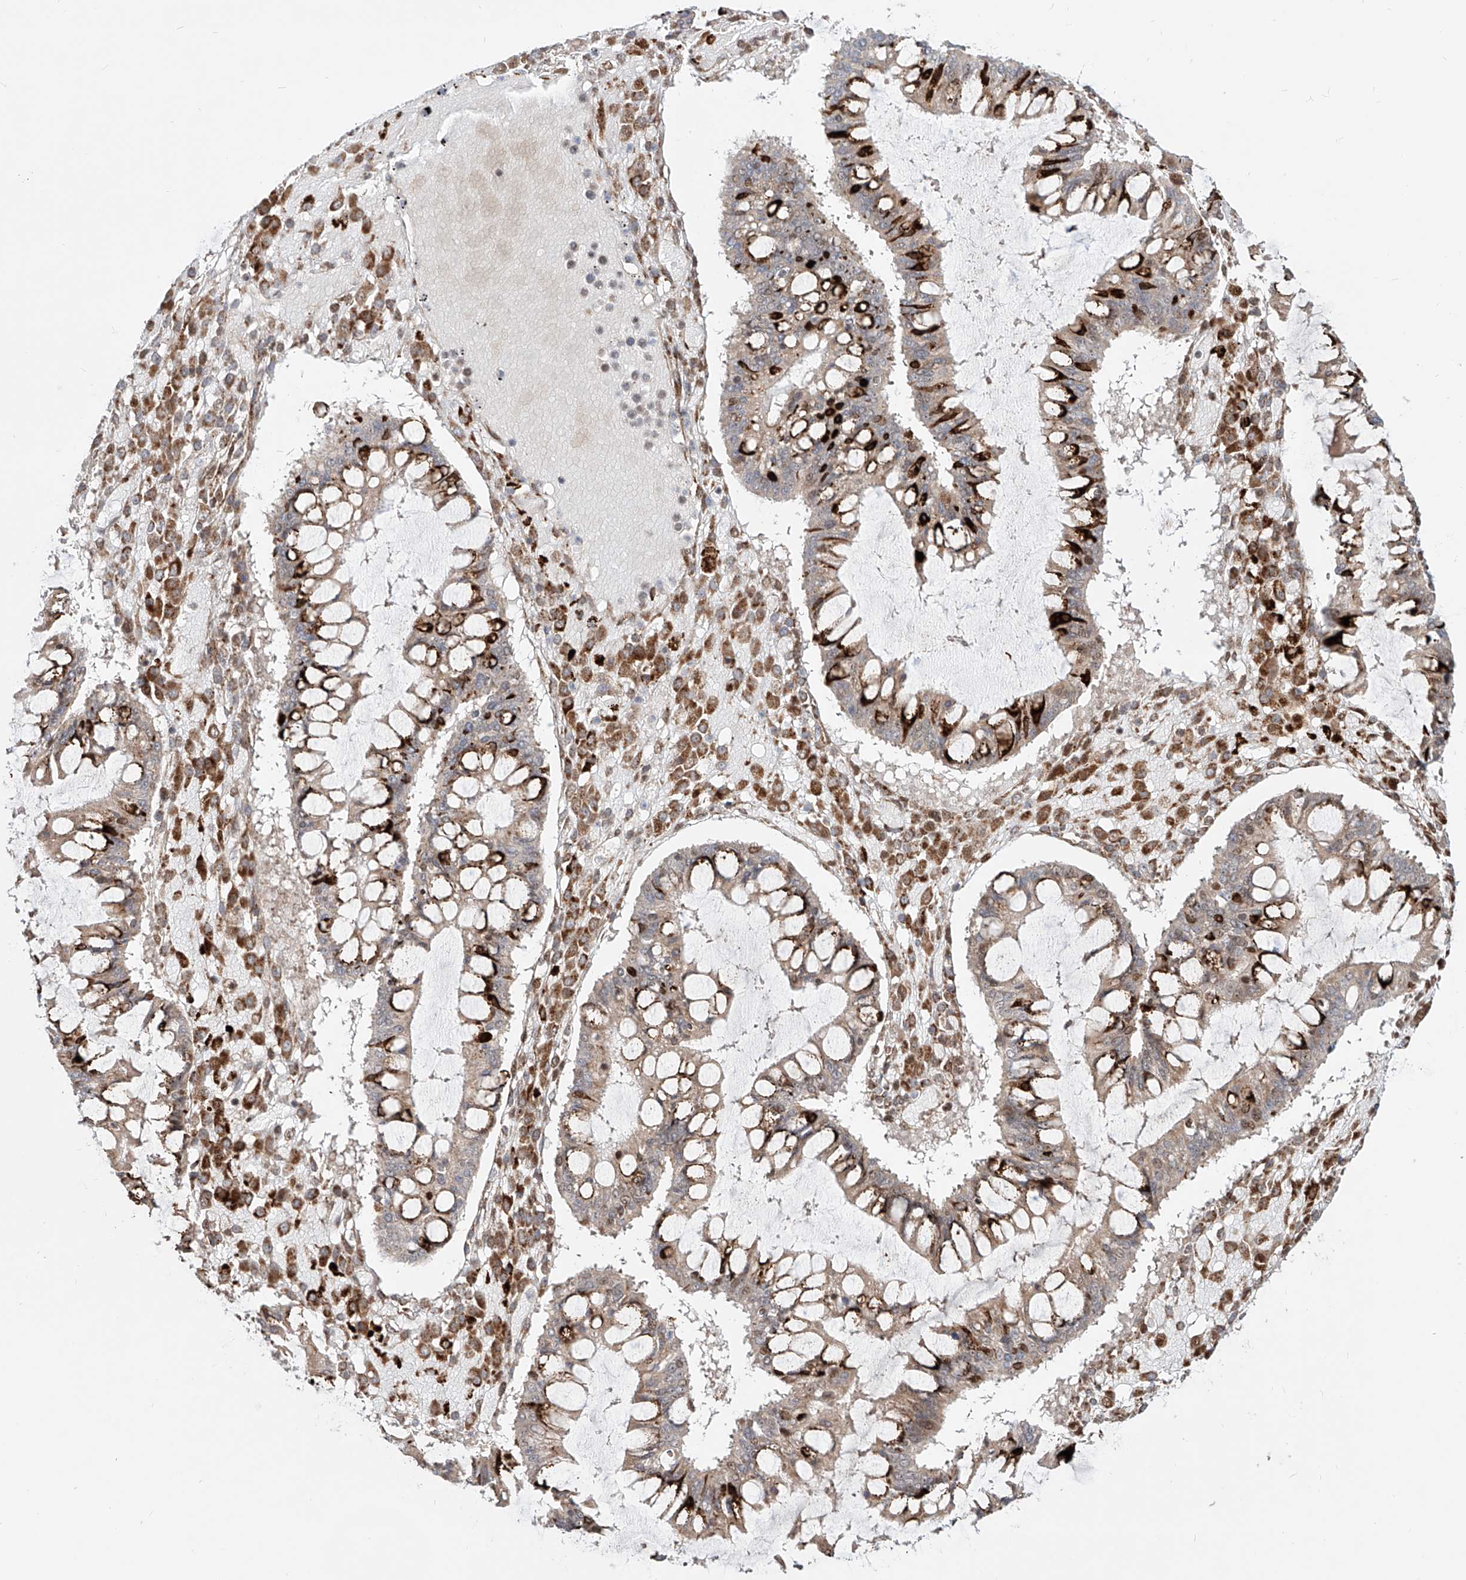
{"staining": {"intensity": "moderate", "quantity": "25%-75%", "location": "nuclear"}, "tissue": "ovarian cancer", "cell_type": "Tumor cells", "image_type": "cancer", "snomed": [{"axis": "morphology", "description": "Cystadenocarcinoma, mucinous, NOS"}, {"axis": "topography", "description": "Ovary"}], "caption": "Protein staining of ovarian mucinous cystadenocarcinoma tissue displays moderate nuclear expression in approximately 25%-75% of tumor cells.", "gene": "ZNF710", "patient": {"sex": "female", "age": 73}}